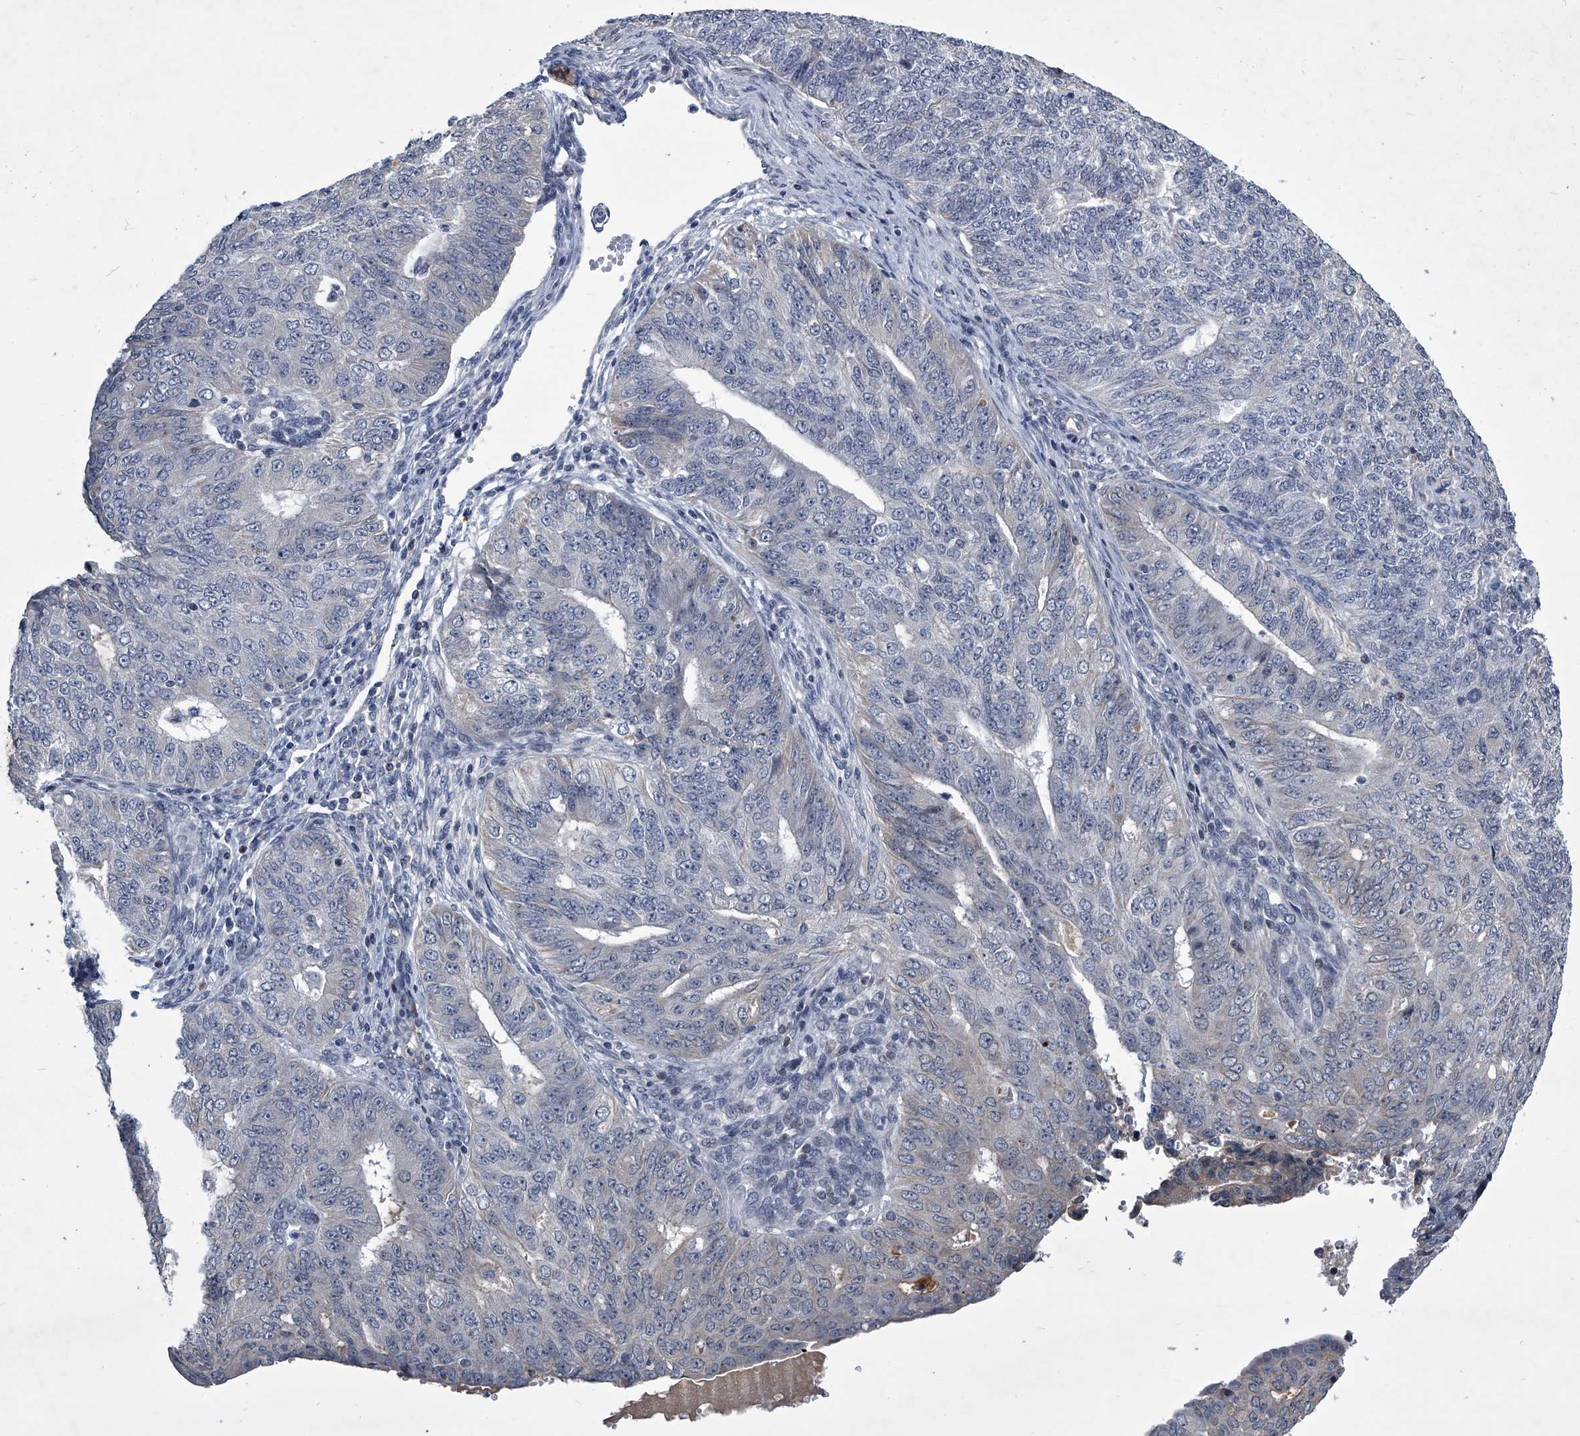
{"staining": {"intensity": "negative", "quantity": "none", "location": "none"}, "tissue": "endometrial cancer", "cell_type": "Tumor cells", "image_type": "cancer", "snomed": [{"axis": "morphology", "description": "Adenocarcinoma, NOS"}, {"axis": "topography", "description": "Endometrium"}], "caption": "Tumor cells are negative for protein expression in human endometrial adenocarcinoma.", "gene": "ZNF76", "patient": {"sex": "female", "age": 32}}